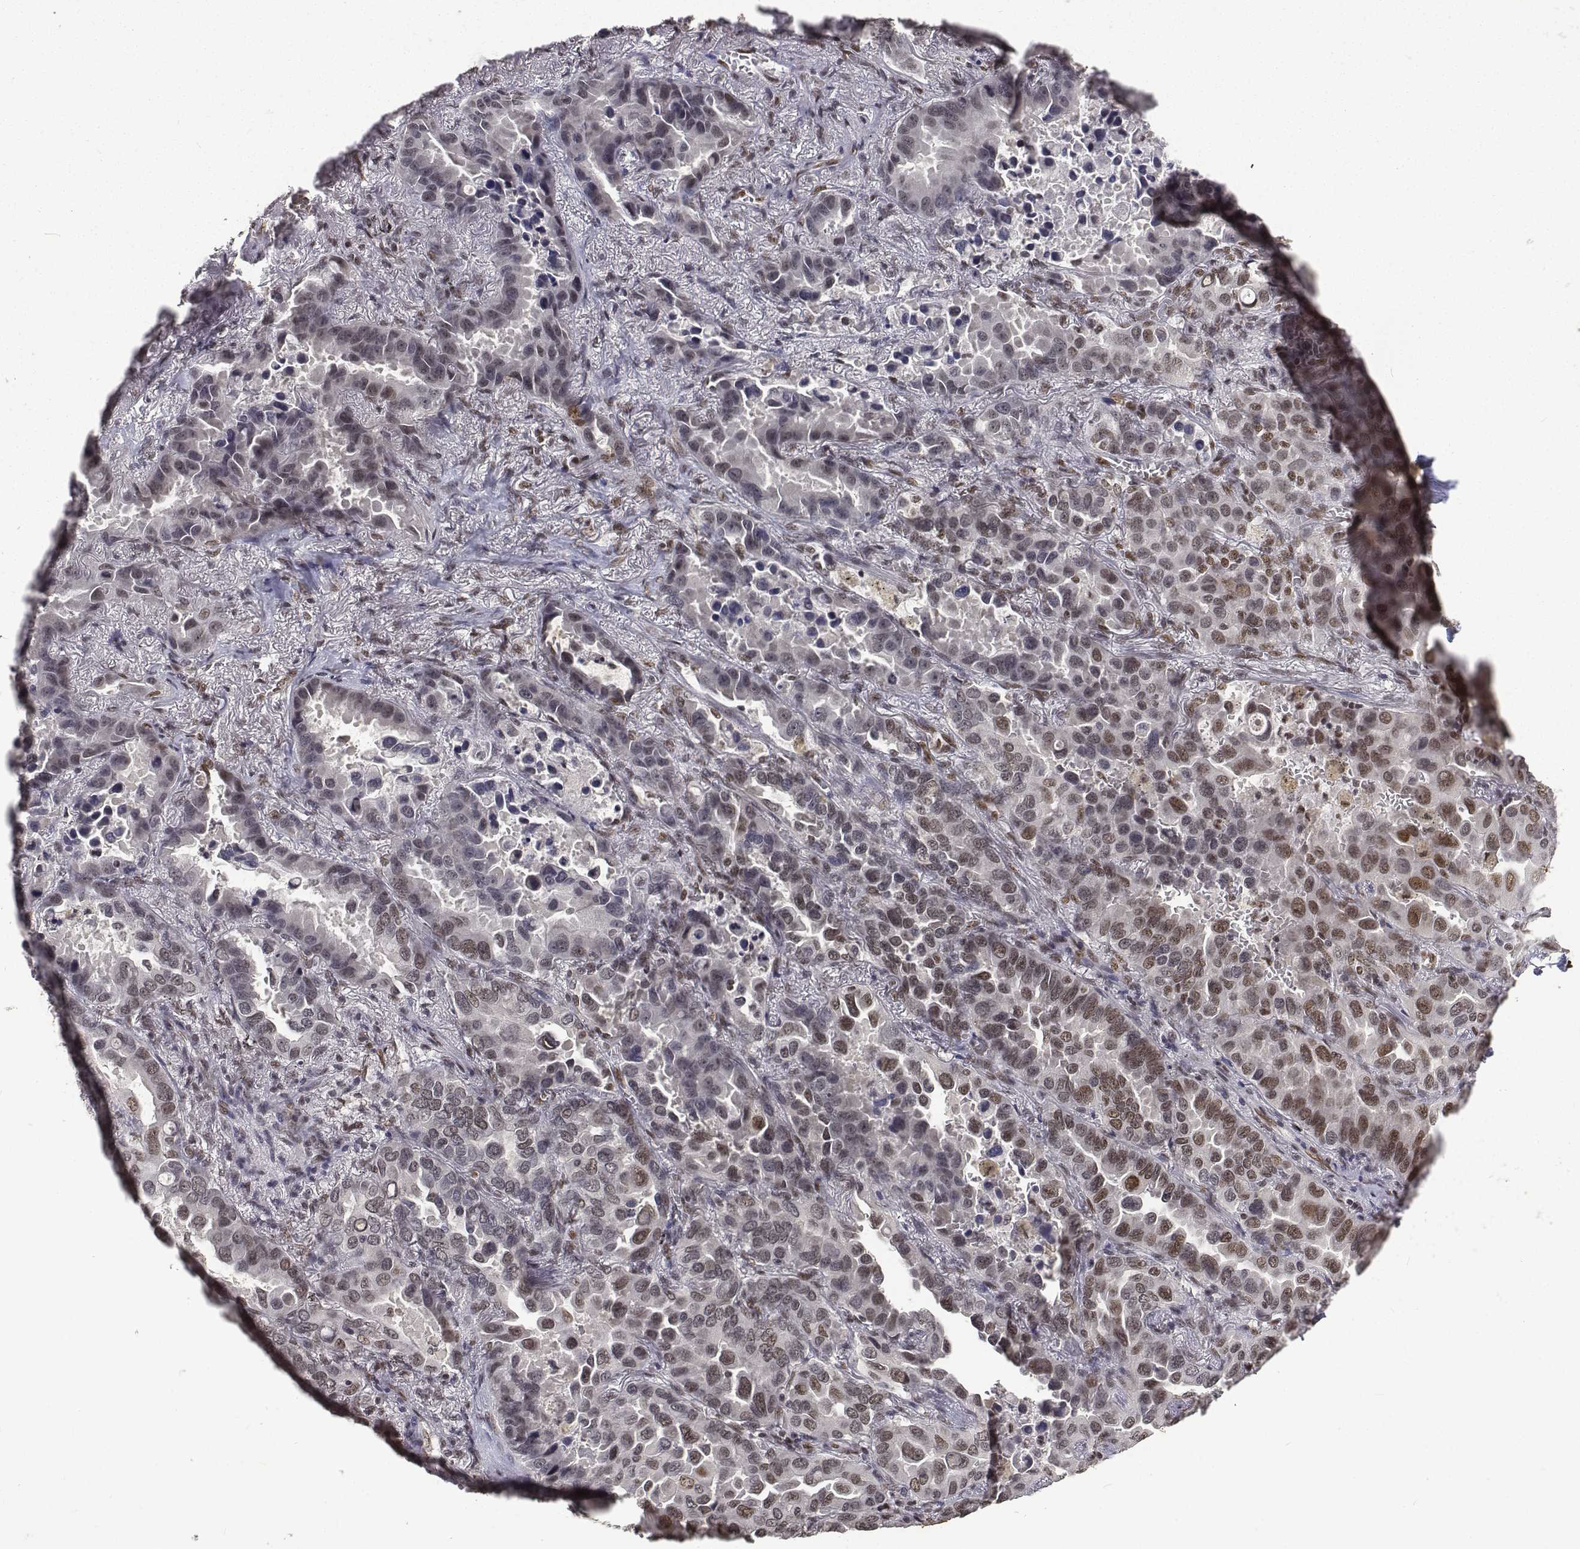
{"staining": {"intensity": "moderate", "quantity": "<25%", "location": "nuclear"}, "tissue": "lung cancer", "cell_type": "Tumor cells", "image_type": "cancer", "snomed": [{"axis": "morphology", "description": "Adenocarcinoma, NOS"}, {"axis": "topography", "description": "Lung"}], "caption": "Tumor cells display low levels of moderate nuclear expression in about <25% of cells in human lung adenocarcinoma.", "gene": "ATRX", "patient": {"sex": "male", "age": 64}}